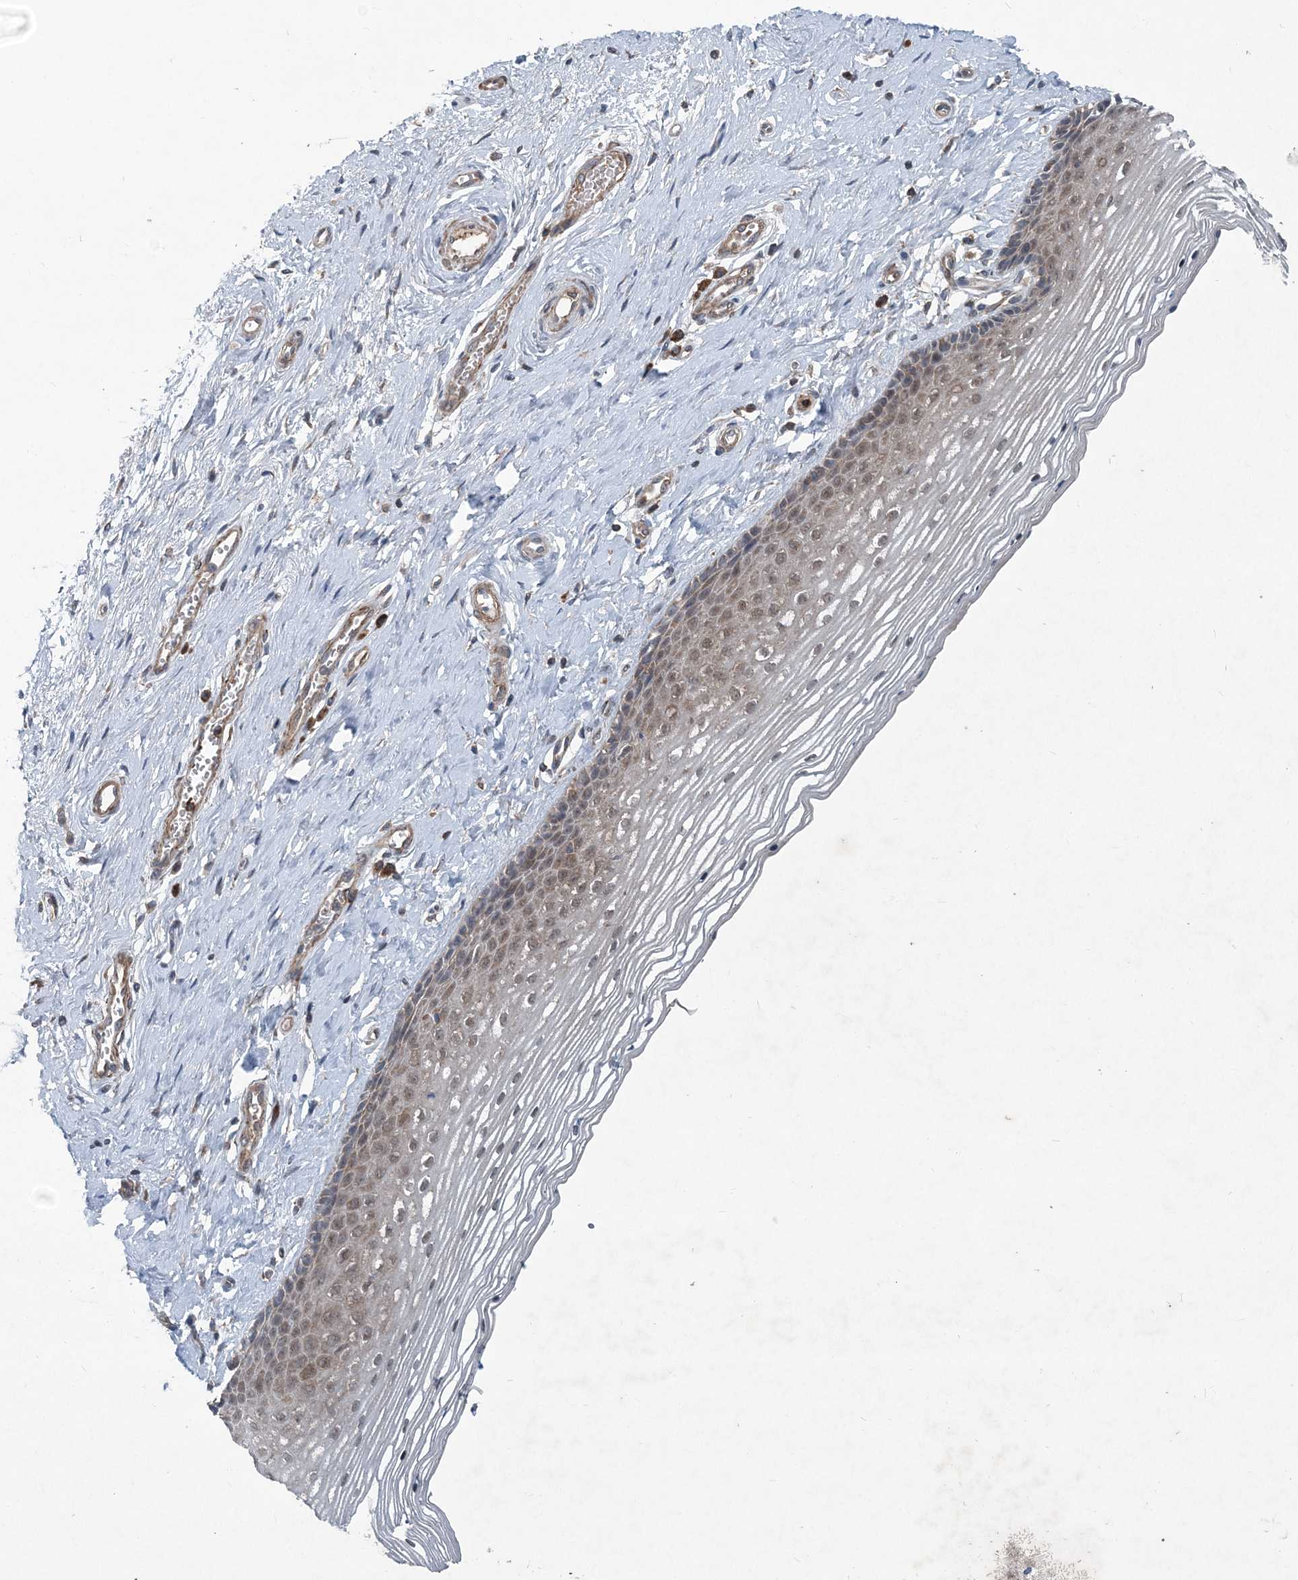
{"staining": {"intensity": "weak", "quantity": "25%-75%", "location": "cytoplasmic/membranous,nuclear"}, "tissue": "vagina", "cell_type": "Squamous epithelial cells", "image_type": "normal", "snomed": [{"axis": "morphology", "description": "Normal tissue, NOS"}, {"axis": "topography", "description": "Vagina"}], "caption": "Vagina stained with DAB (3,3'-diaminobenzidine) IHC reveals low levels of weak cytoplasmic/membranous,nuclear expression in approximately 25%-75% of squamous epithelial cells. (Brightfield microscopy of DAB IHC at high magnification).", "gene": "NDUFA2", "patient": {"sex": "female", "age": 46}}